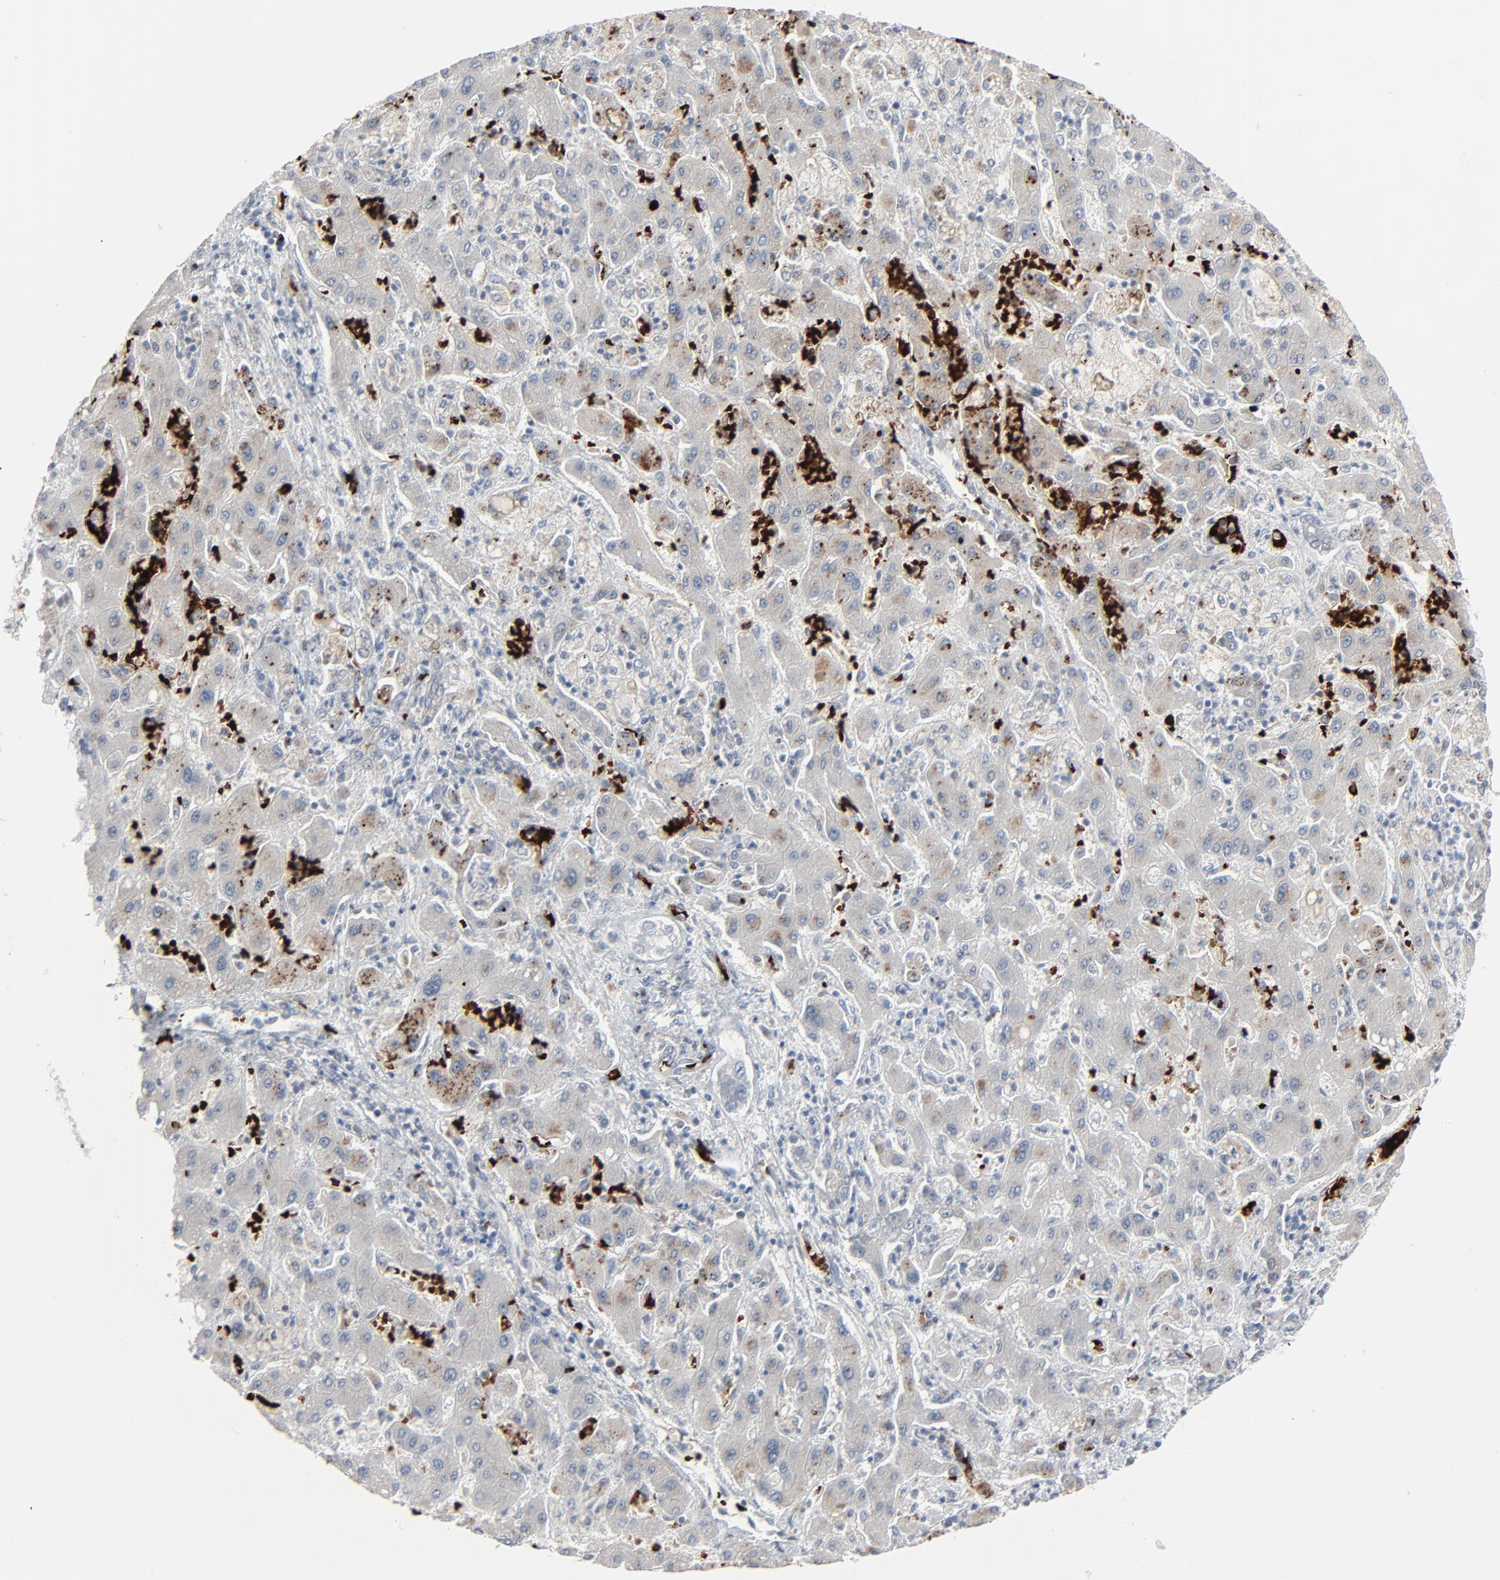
{"staining": {"intensity": "negative", "quantity": "none", "location": "none"}, "tissue": "liver cancer", "cell_type": "Tumor cells", "image_type": "cancer", "snomed": [{"axis": "morphology", "description": "Cholangiocarcinoma"}, {"axis": "topography", "description": "Liver"}], "caption": "Liver cancer was stained to show a protein in brown. There is no significant positivity in tumor cells.", "gene": "SAGE1", "patient": {"sex": "male", "age": 50}}